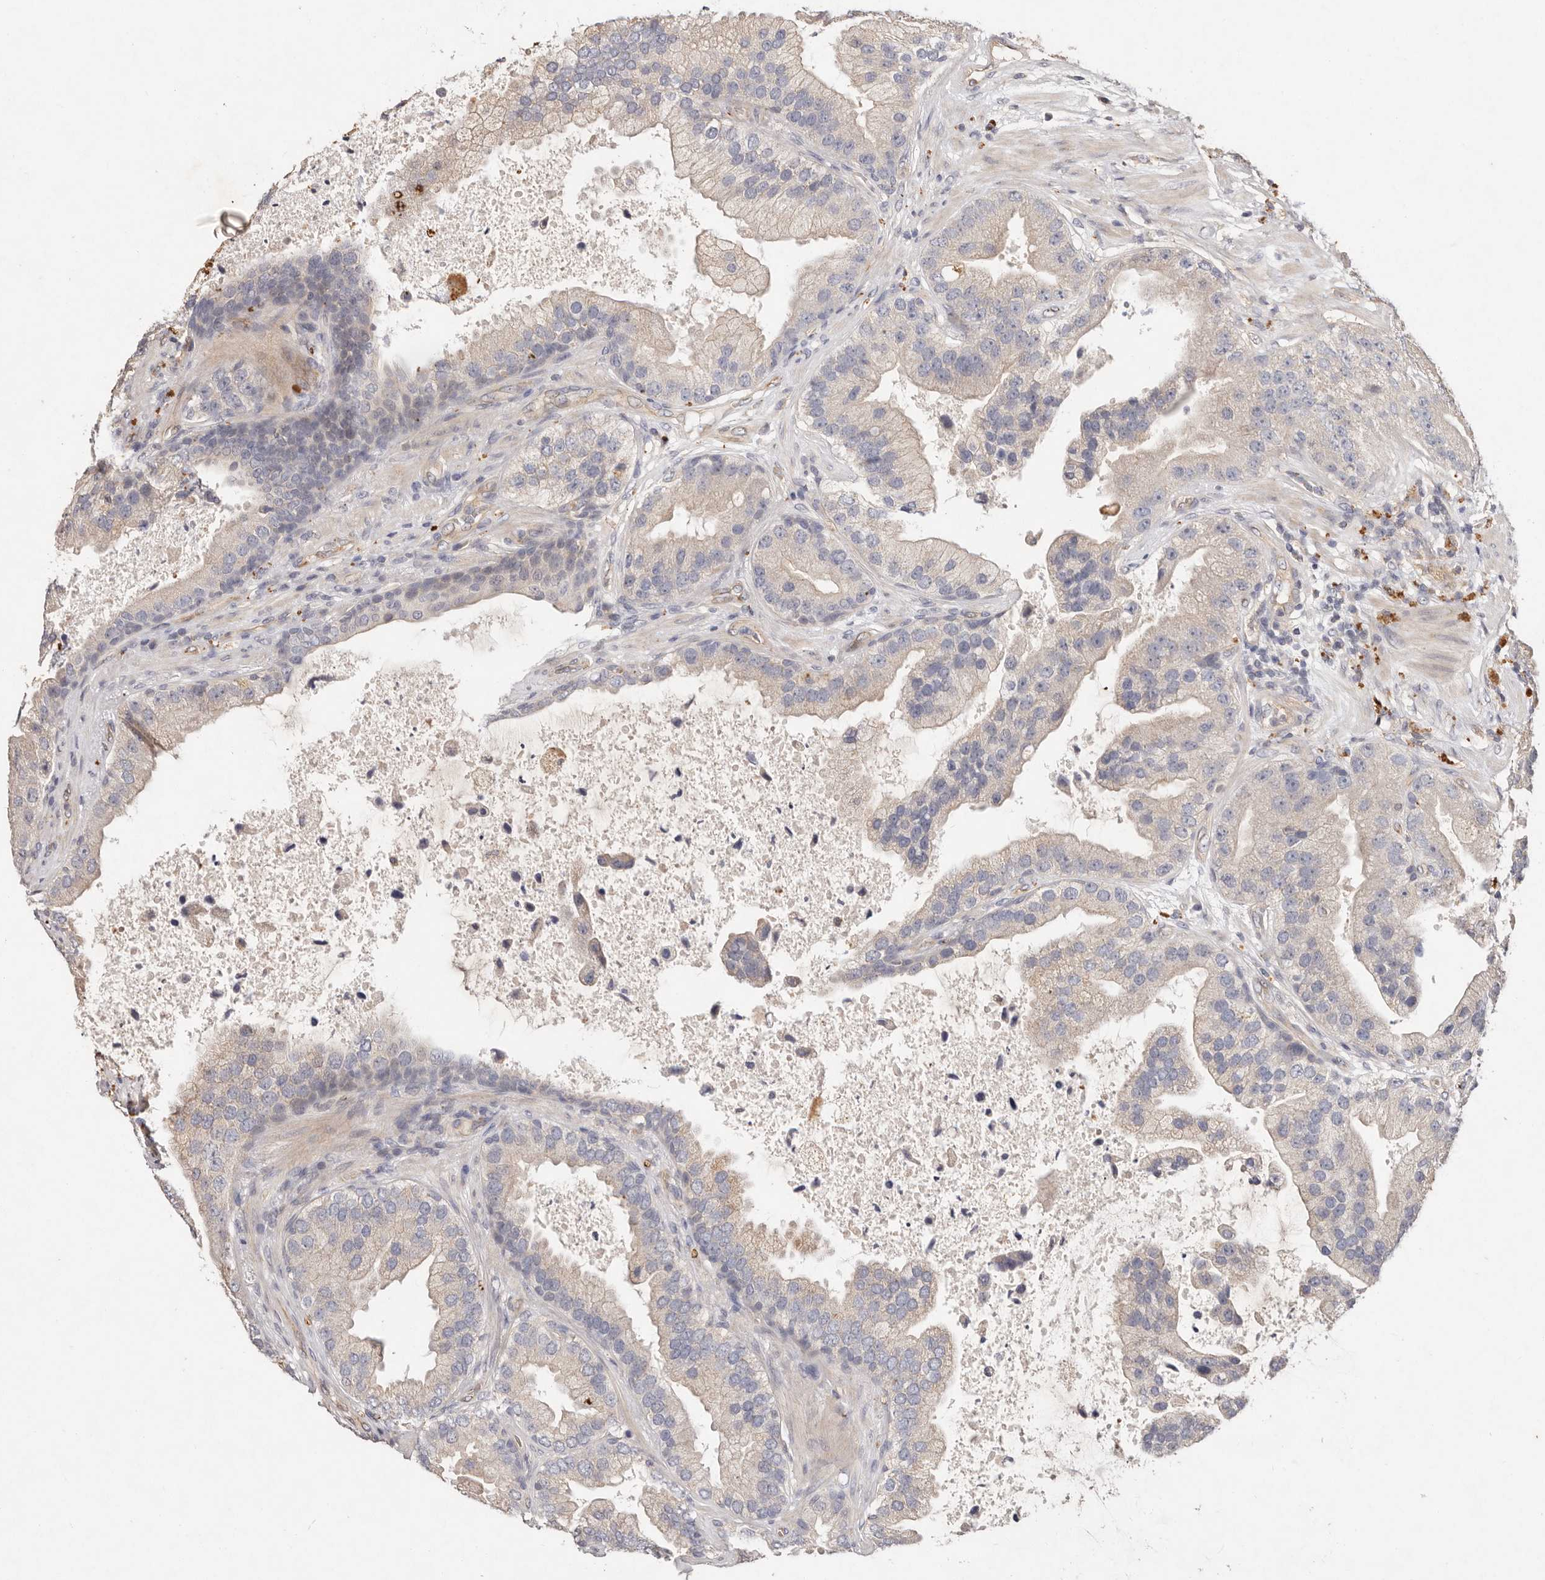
{"staining": {"intensity": "negative", "quantity": "none", "location": "none"}, "tissue": "prostate cancer", "cell_type": "Tumor cells", "image_type": "cancer", "snomed": [{"axis": "morphology", "description": "Adenocarcinoma, High grade"}, {"axis": "topography", "description": "Prostate"}], "caption": "Immunohistochemistry (IHC) micrograph of neoplastic tissue: human prostate cancer (adenocarcinoma (high-grade)) stained with DAB (3,3'-diaminobenzidine) exhibits no significant protein positivity in tumor cells.", "gene": "THBS3", "patient": {"sex": "male", "age": 70}}